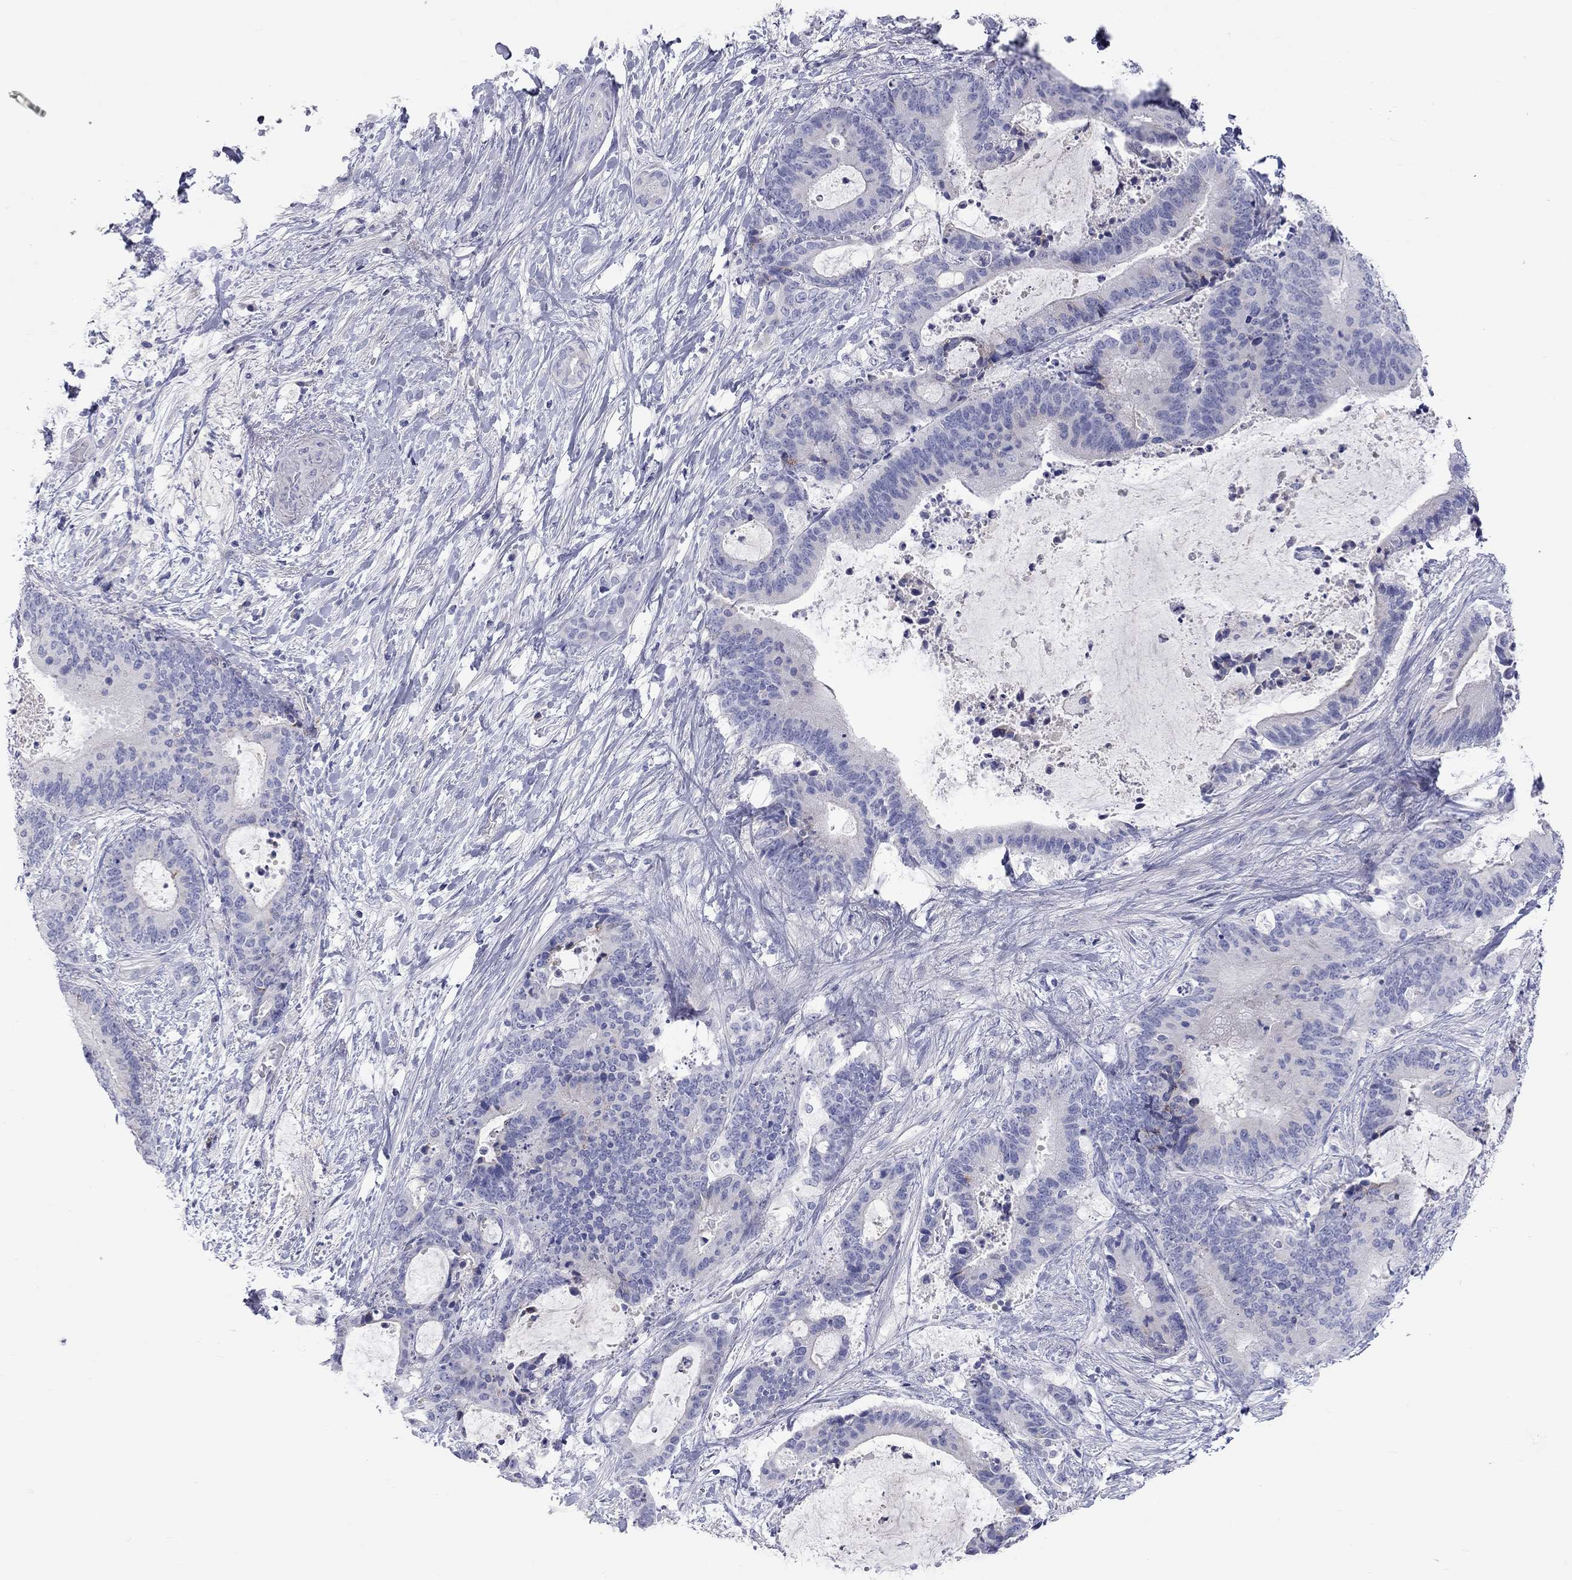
{"staining": {"intensity": "negative", "quantity": "none", "location": "none"}, "tissue": "liver cancer", "cell_type": "Tumor cells", "image_type": "cancer", "snomed": [{"axis": "morphology", "description": "Cholangiocarcinoma"}, {"axis": "topography", "description": "Liver"}], "caption": "Cholangiocarcinoma (liver) stained for a protein using immunohistochemistry (IHC) exhibits no staining tumor cells.", "gene": "ST7L", "patient": {"sex": "female", "age": 73}}